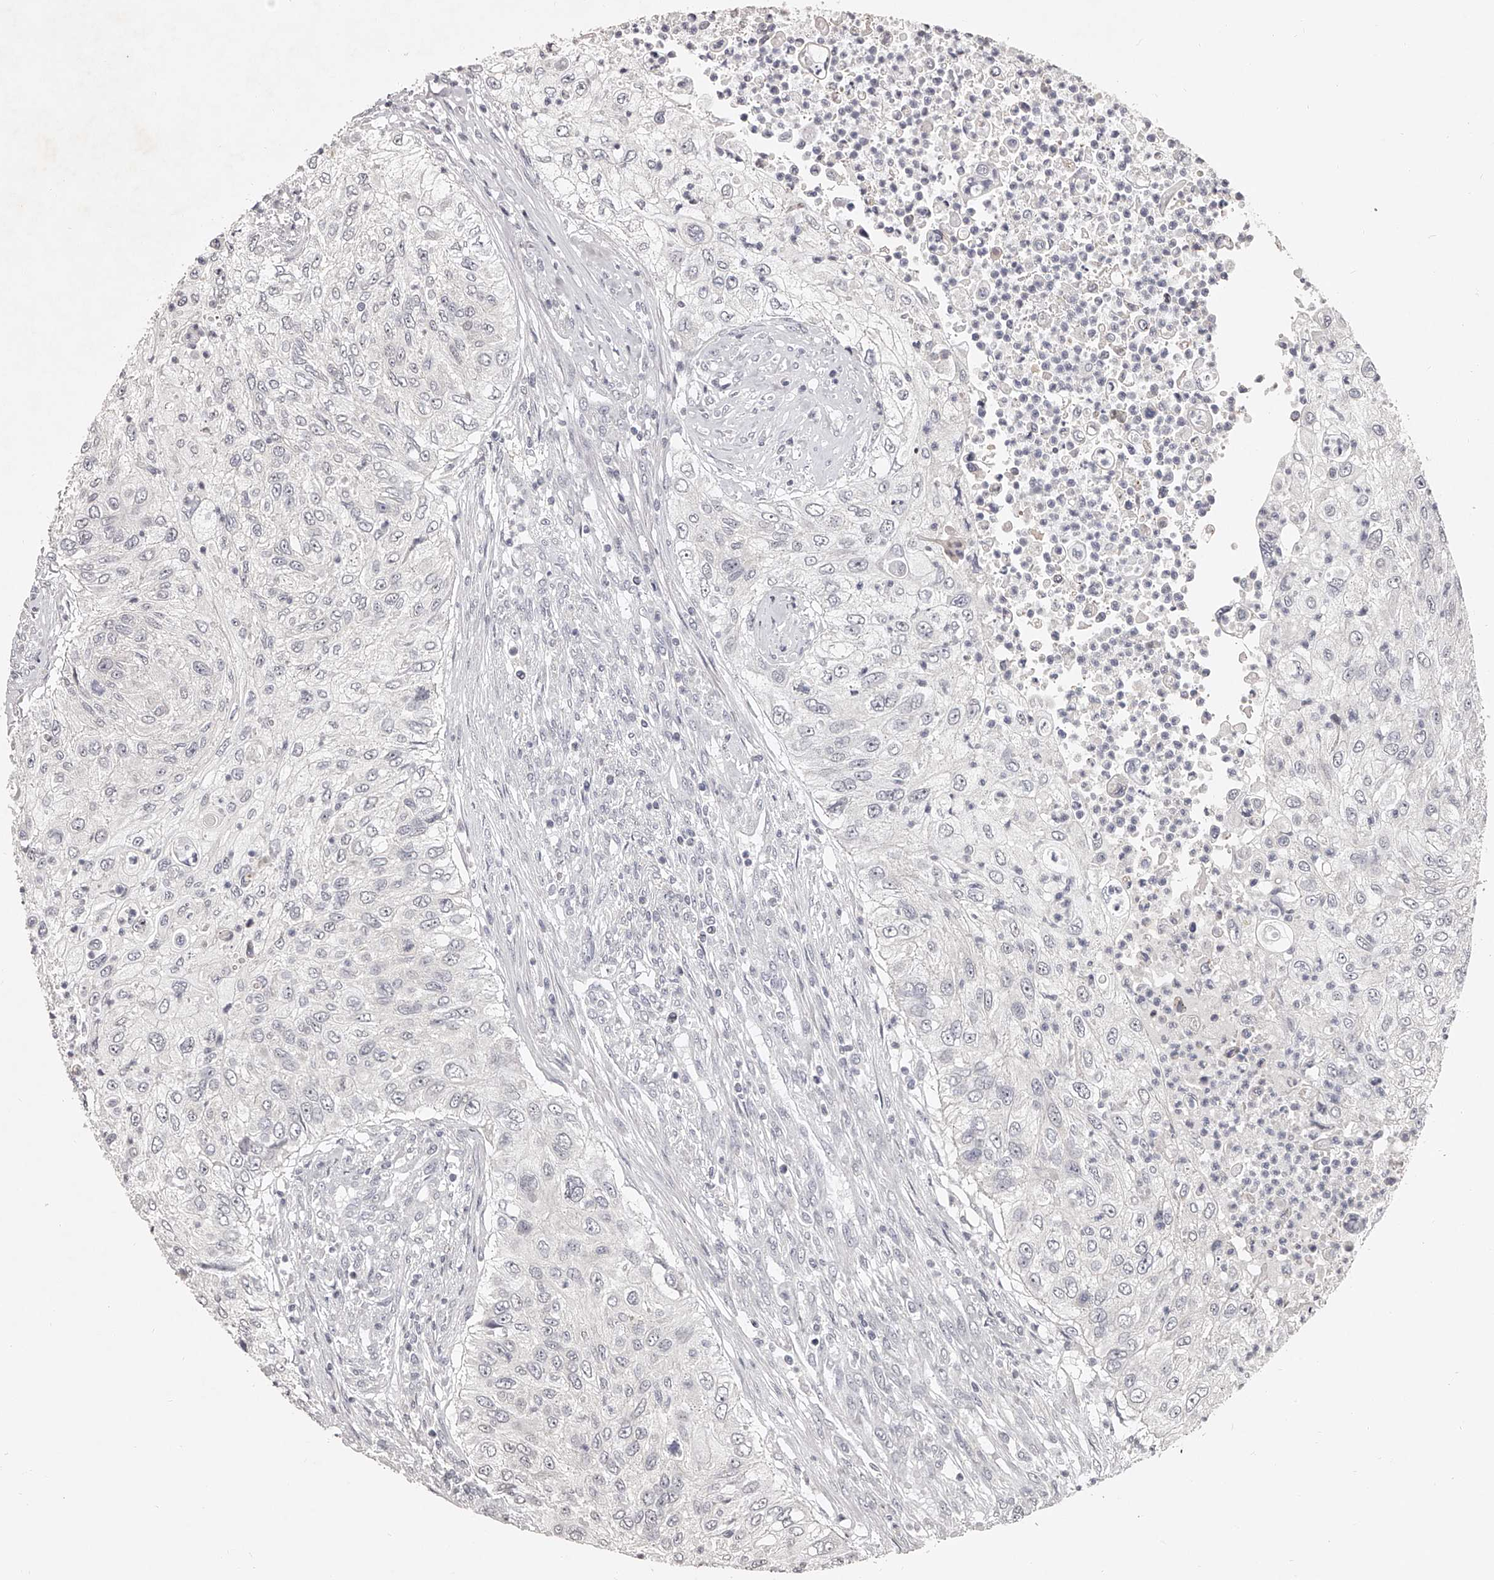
{"staining": {"intensity": "negative", "quantity": "none", "location": "none"}, "tissue": "urothelial cancer", "cell_type": "Tumor cells", "image_type": "cancer", "snomed": [{"axis": "morphology", "description": "Urothelial carcinoma, High grade"}, {"axis": "topography", "description": "Urinary bladder"}], "caption": "Immunohistochemistry histopathology image of neoplastic tissue: urothelial carcinoma (high-grade) stained with DAB (3,3'-diaminobenzidine) shows no significant protein positivity in tumor cells. Nuclei are stained in blue.", "gene": "NT5DC1", "patient": {"sex": "female", "age": 60}}